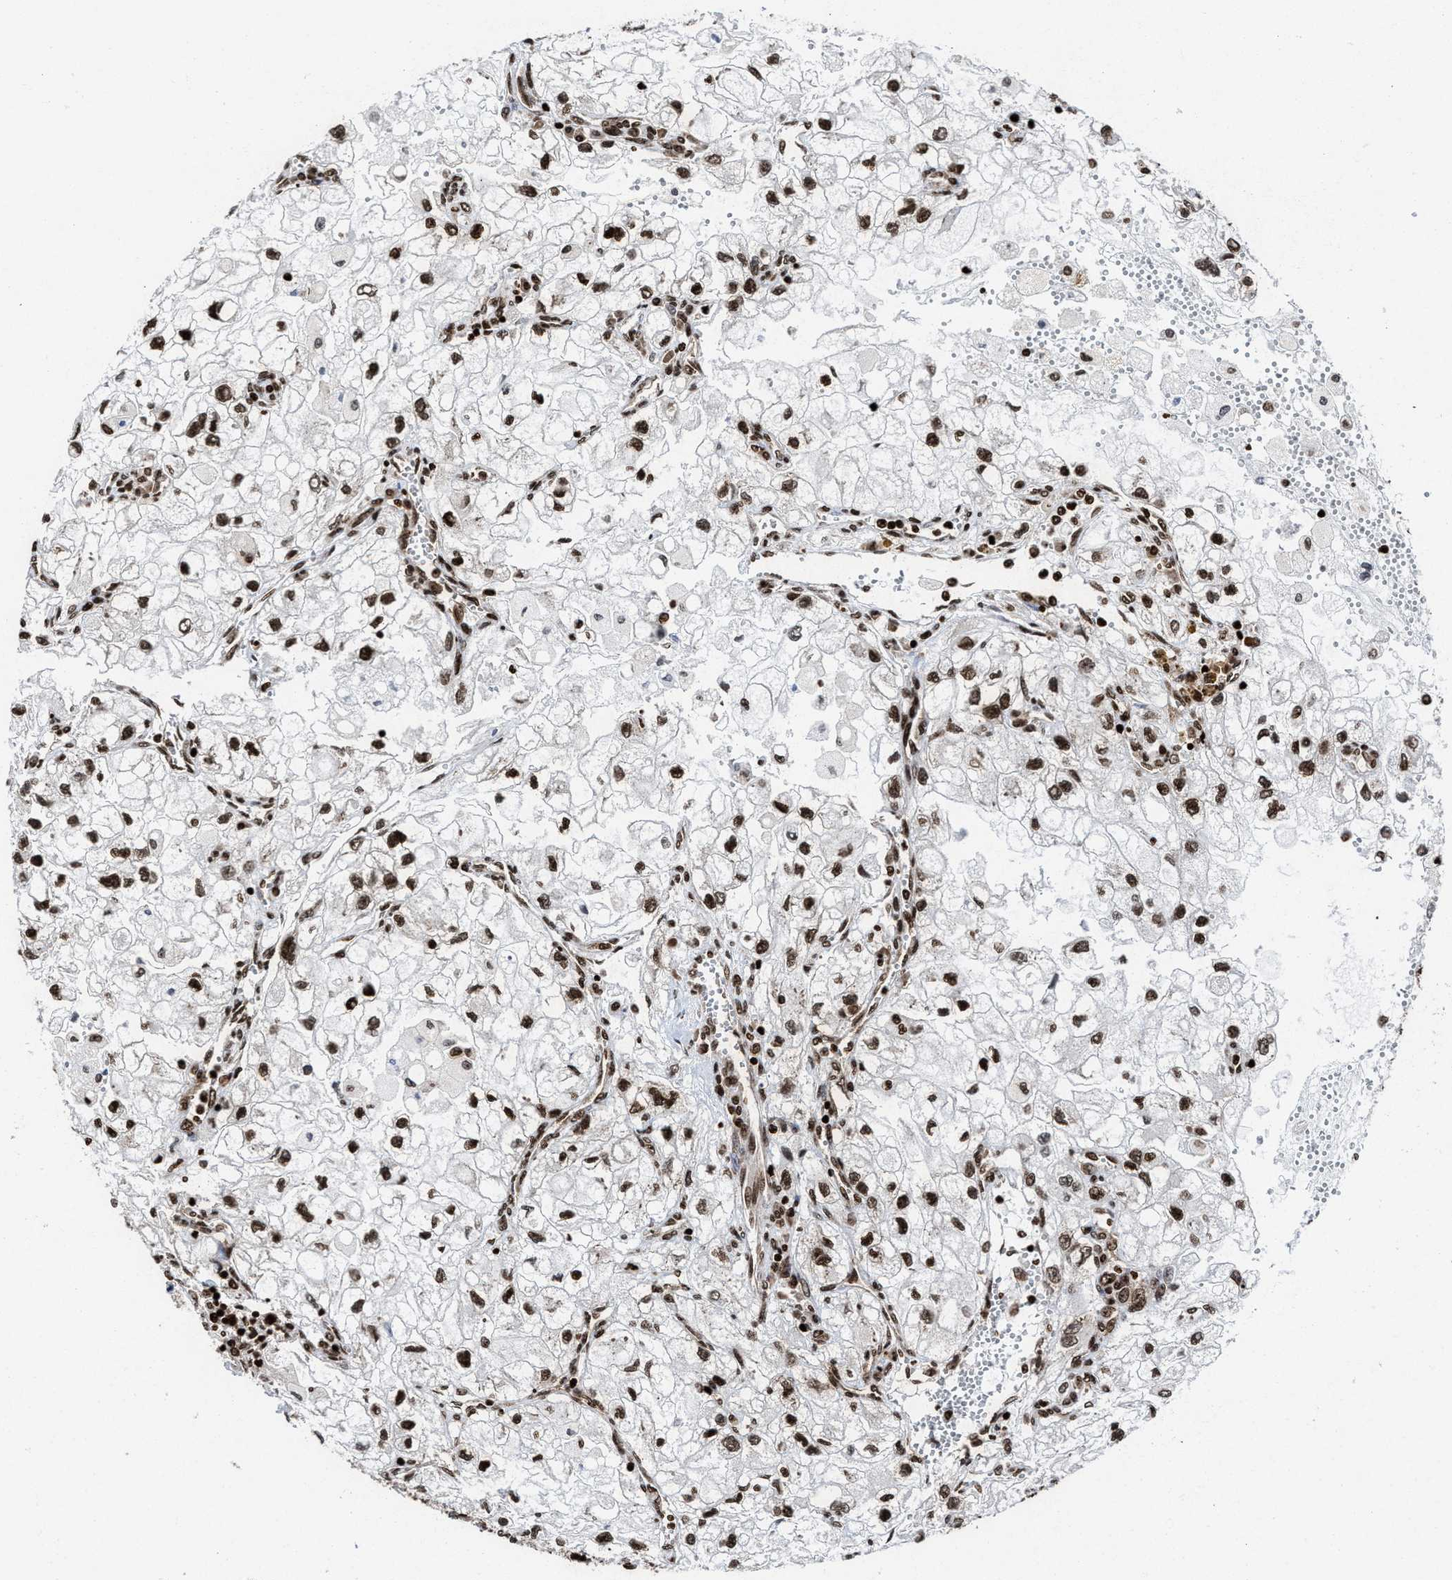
{"staining": {"intensity": "strong", "quantity": ">75%", "location": "nuclear"}, "tissue": "renal cancer", "cell_type": "Tumor cells", "image_type": "cancer", "snomed": [{"axis": "morphology", "description": "Adenocarcinoma, NOS"}, {"axis": "topography", "description": "Kidney"}], "caption": "Adenocarcinoma (renal) stained with a protein marker displays strong staining in tumor cells.", "gene": "ALYREF", "patient": {"sex": "female", "age": 70}}